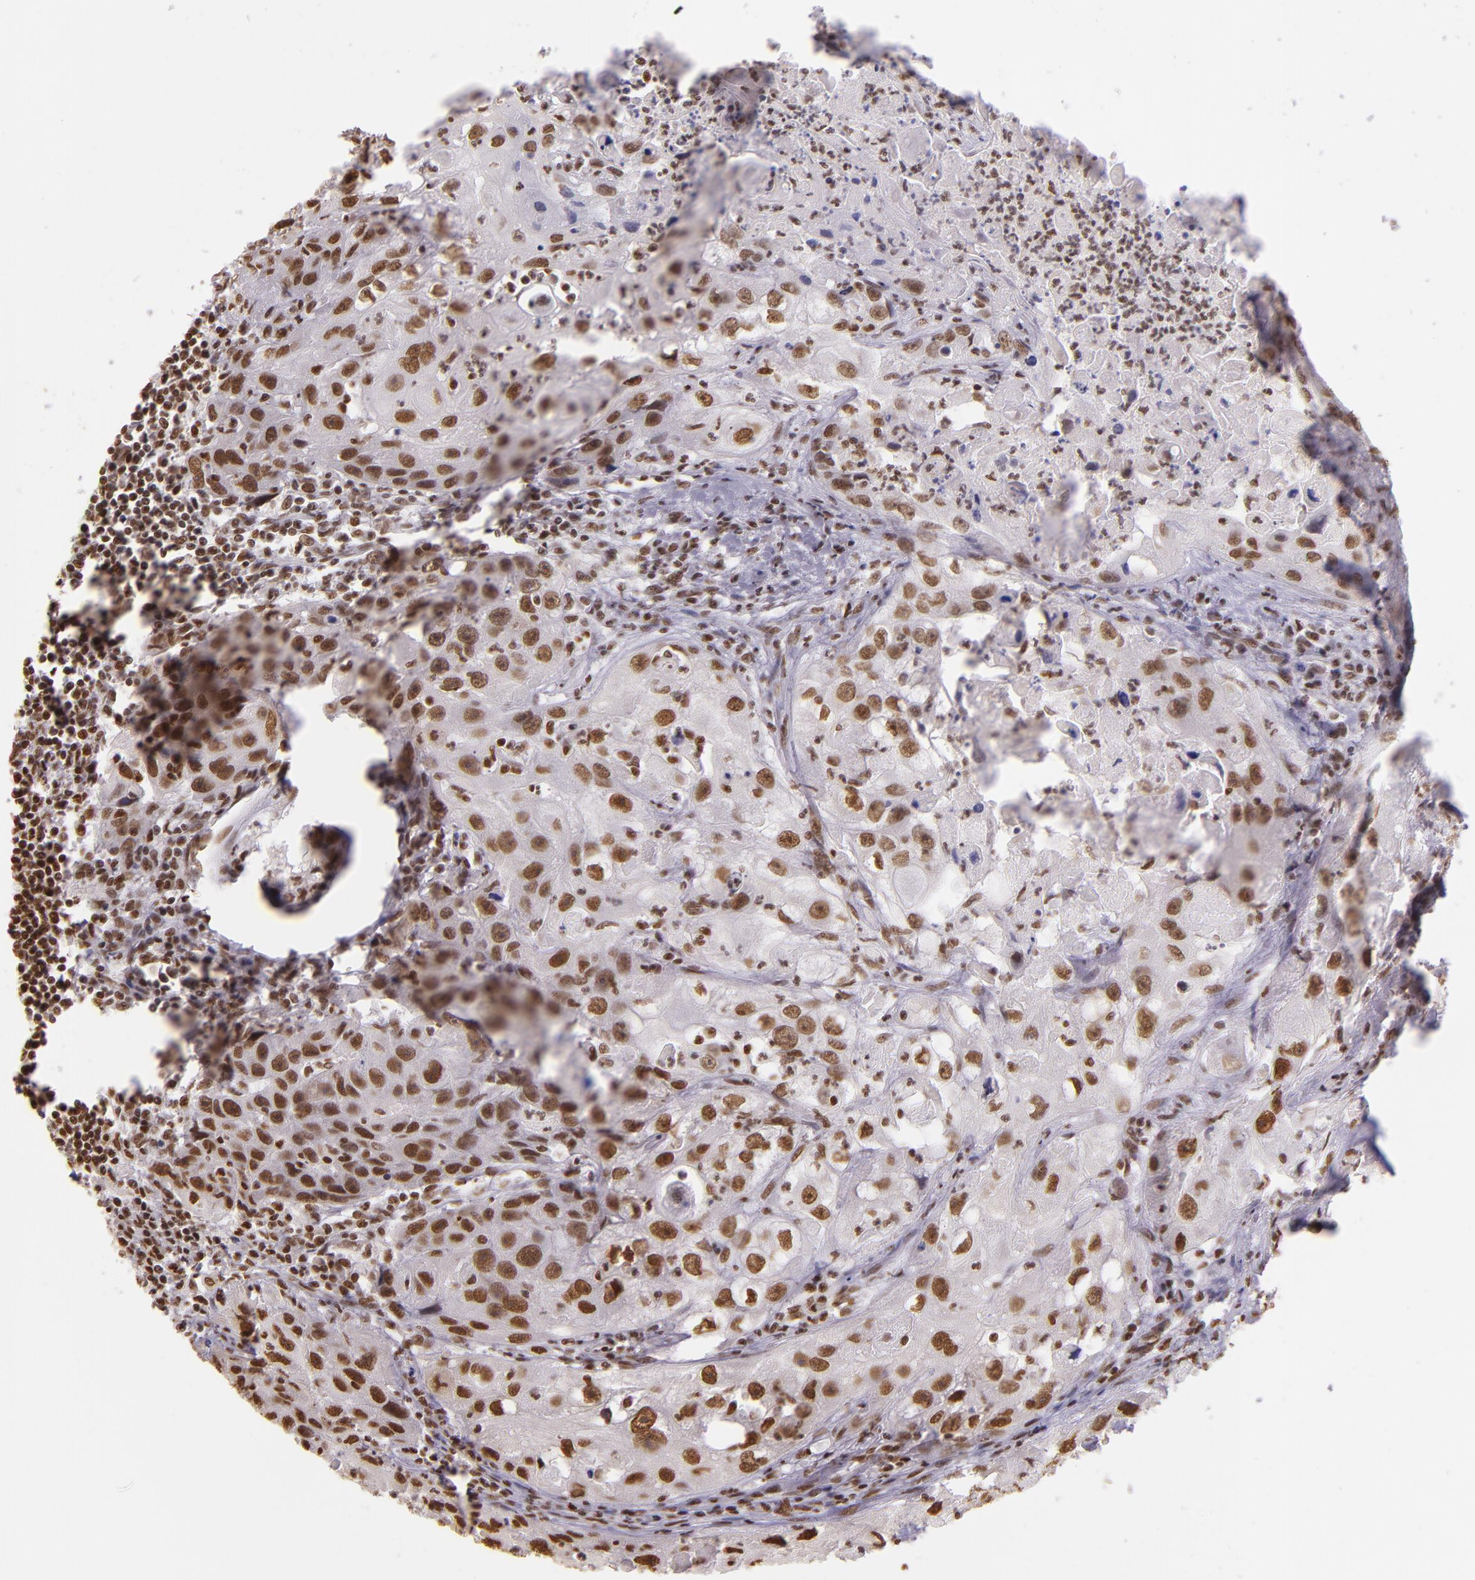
{"staining": {"intensity": "moderate", "quantity": ">75%", "location": "nuclear"}, "tissue": "head and neck cancer", "cell_type": "Tumor cells", "image_type": "cancer", "snomed": [{"axis": "morphology", "description": "Squamous cell carcinoma, NOS"}, {"axis": "topography", "description": "Head-Neck"}], "caption": "The immunohistochemical stain shows moderate nuclear staining in tumor cells of head and neck cancer (squamous cell carcinoma) tissue.", "gene": "USF1", "patient": {"sex": "male", "age": 64}}